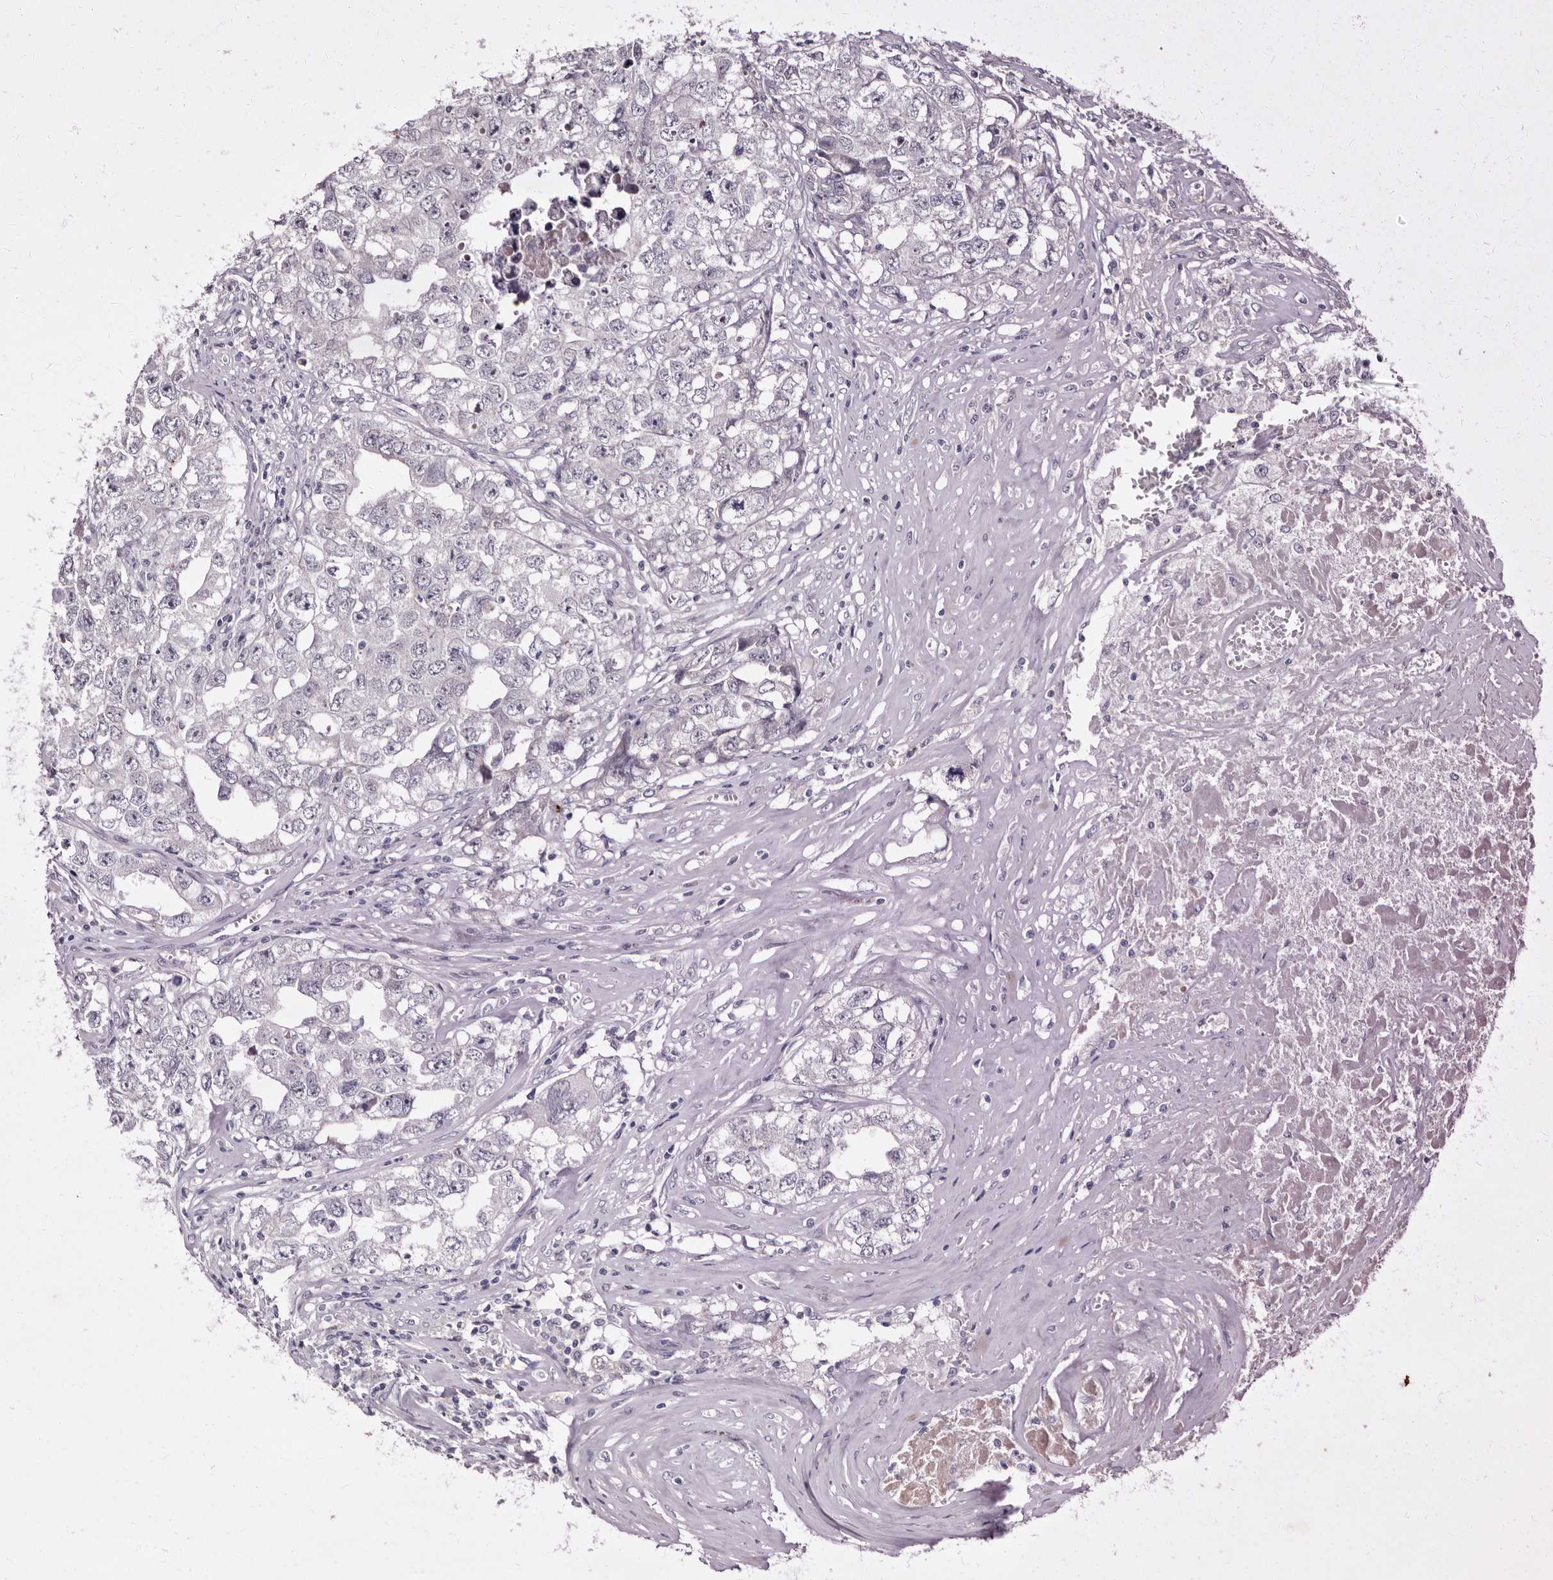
{"staining": {"intensity": "negative", "quantity": "none", "location": "none"}, "tissue": "testis cancer", "cell_type": "Tumor cells", "image_type": "cancer", "snomed": [{"axis": "morphology", "description": "Seminoma, NOS"}, {"axis": "morphology", "description": "Carcinoma, Embryonal, NOS"}, {"axis": "topography", "description": "Testis"}], "caption": "The histopathology image shows no staining of tumor cells in testis embryonal carcinoma.", "gene": "LANCL2", "patient": {"sex": "male", "age": 43}}